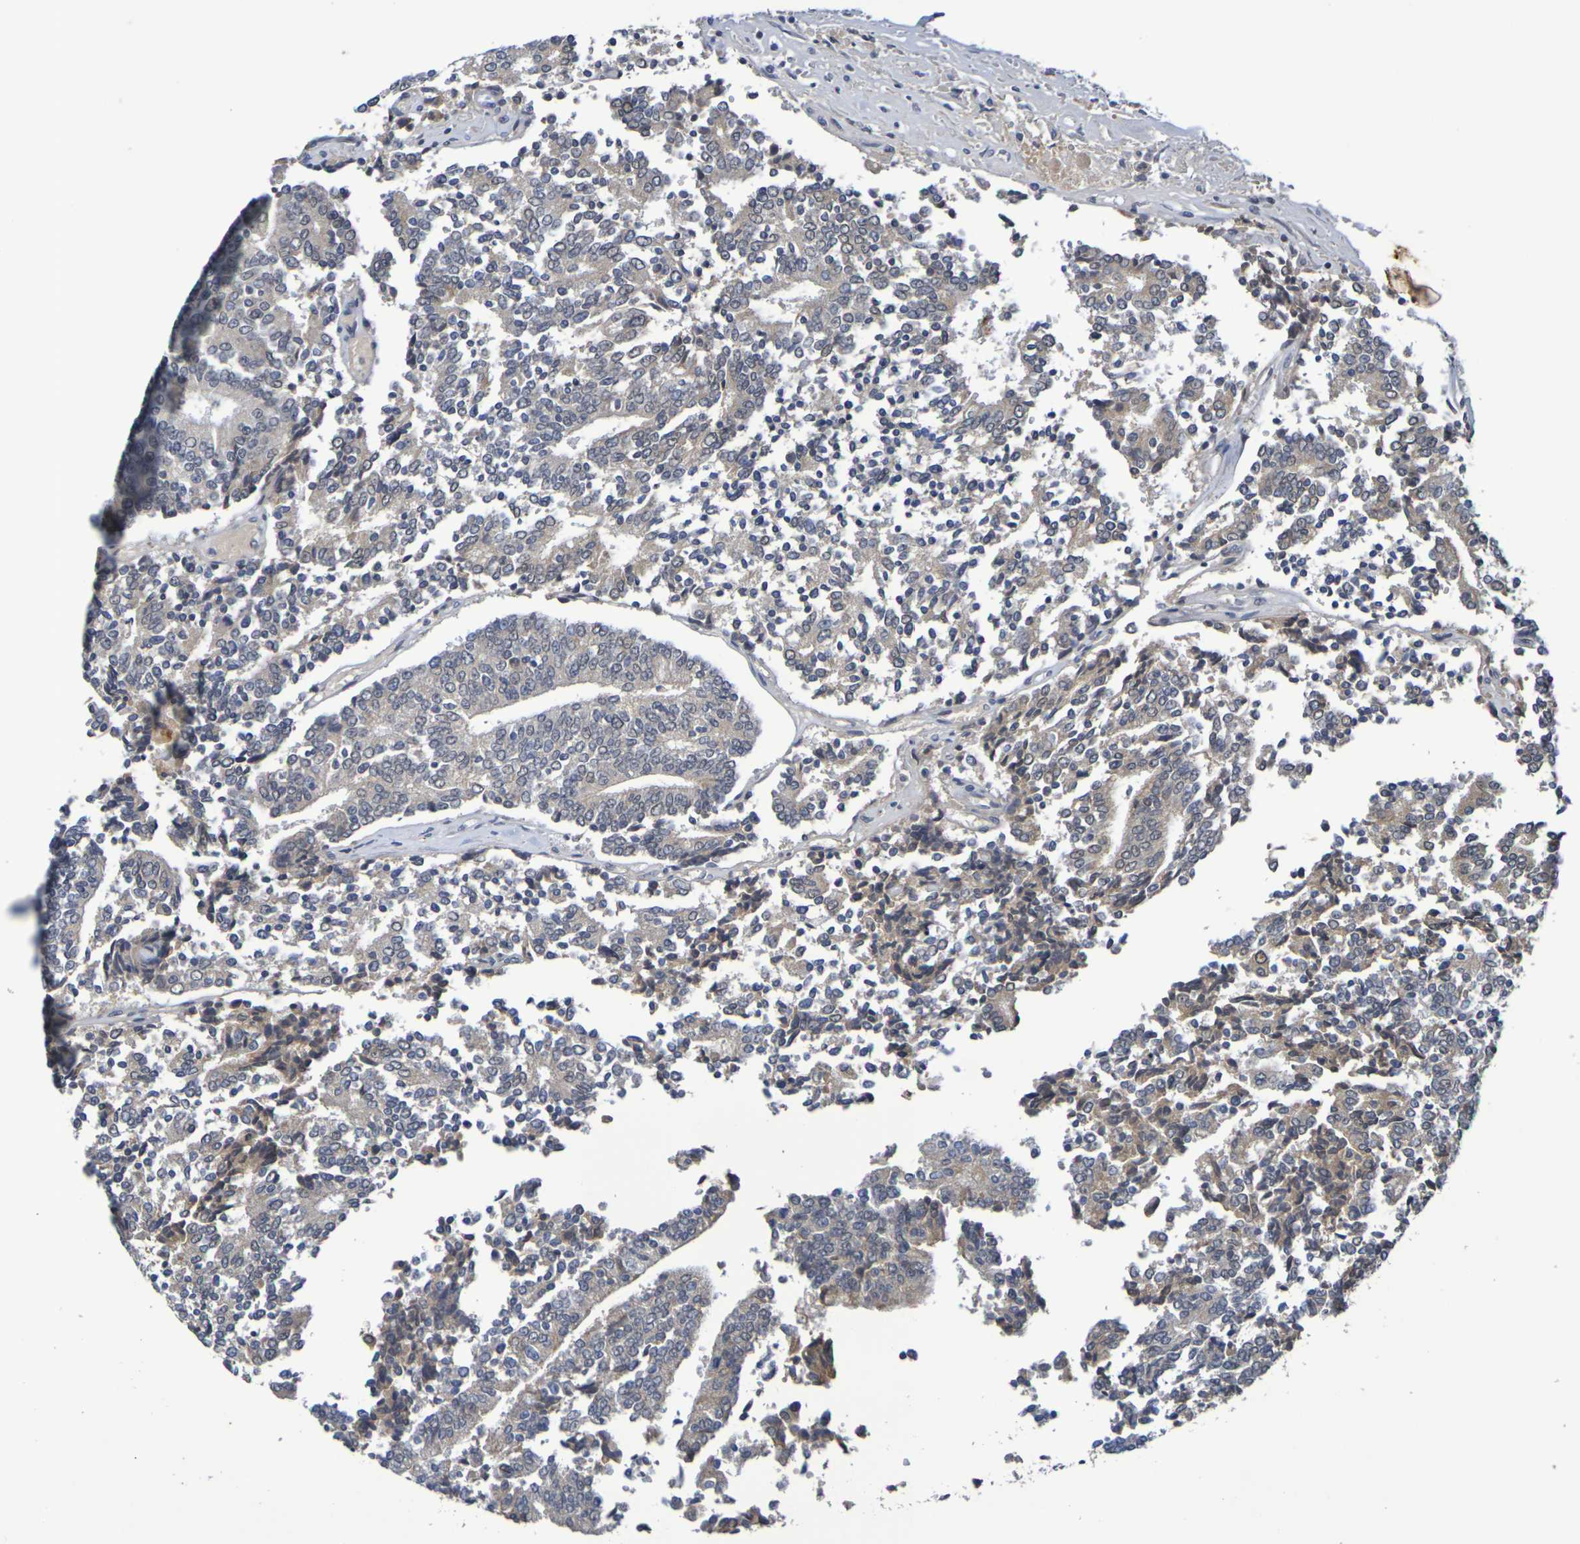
{"staining": {"intensity": "weak", "quantity": "25%-75%", "location": "cytoplasmic/membranous"}, "tissue": "prostate cancer", "cell_type": "Tumor cells", "image_type": "cancer", "snomed": [{"axis": "morphology", "description": "Normal tissue, NOS"}, {"axis": "morphology", "description": "Adenocarcinoma, High grade"}, {"axis": "topography", "description": "Prostate"}, {"axis": "topography", "description": "Seminal veicle"}], "caption": "Immunohistochemistry (IHC) (DAB (3,3'-diaminobenzidine)) staining of prostate cancer (high-grade adenocarcinoma) displays weak cytoplasmic/membranous protein staining in approximately 25%-75% of tumor cells.", "gene": "TERF2", "patient": {"sex": "male", "age": 55}}